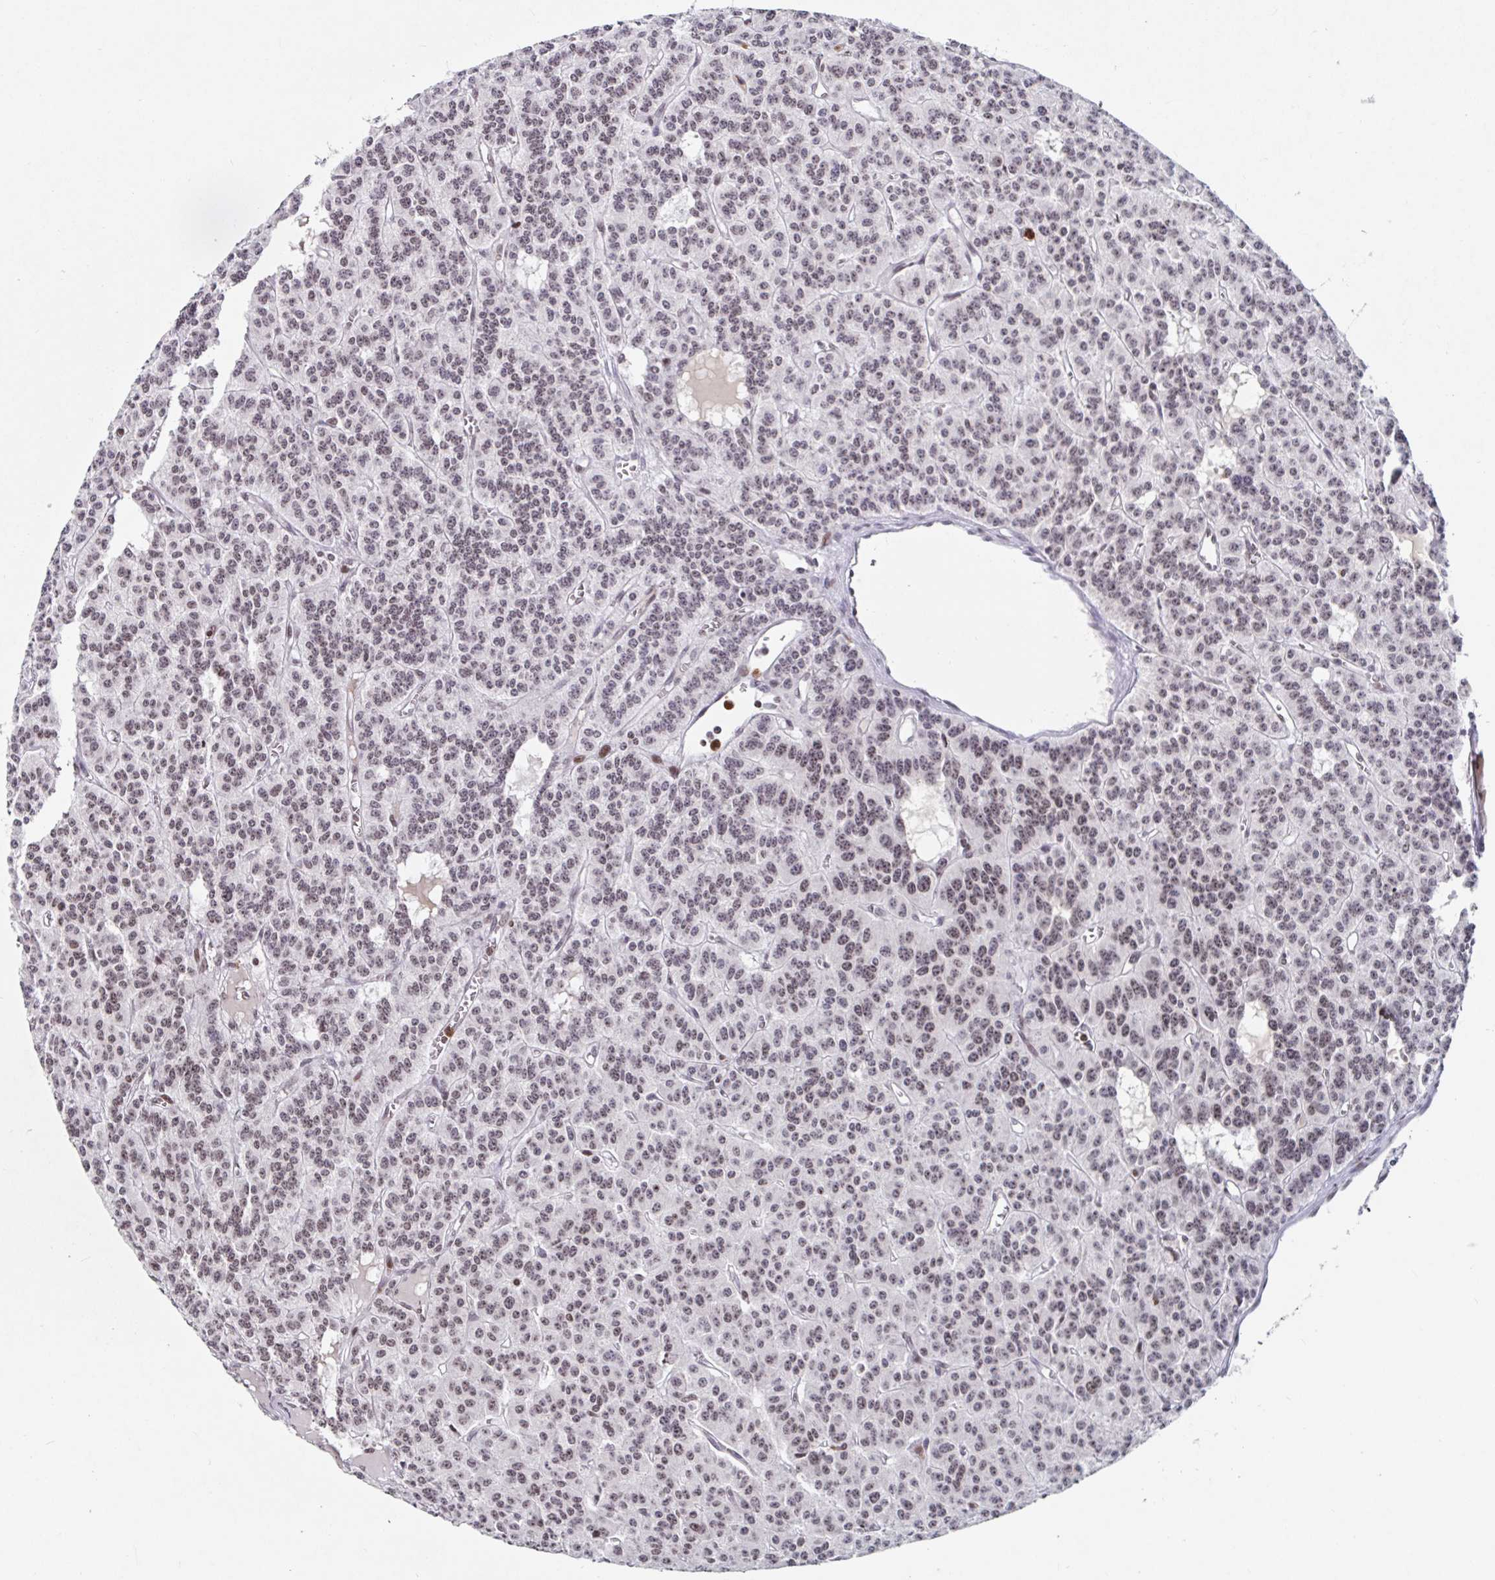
{"staining": {"intensity": "weak", "quantity": ">75%", "location": "nuclear"}, "tissue": "carcinoid", "cell_type": "Tumor cells", "image_type": "cancer", "snomed": [{"axis": "morphology", "description": "Carcinoid, malignant, NOS"}, {"axis": "topography", "description": "Lung"}], "caption": "Immunohistochemical staining of carcinoid demonstrates low levels of weak nuclear staining in about >75% of tumor cells.", "gene": "C19orf53", "patient": {"sex": "female", "age": 71}}